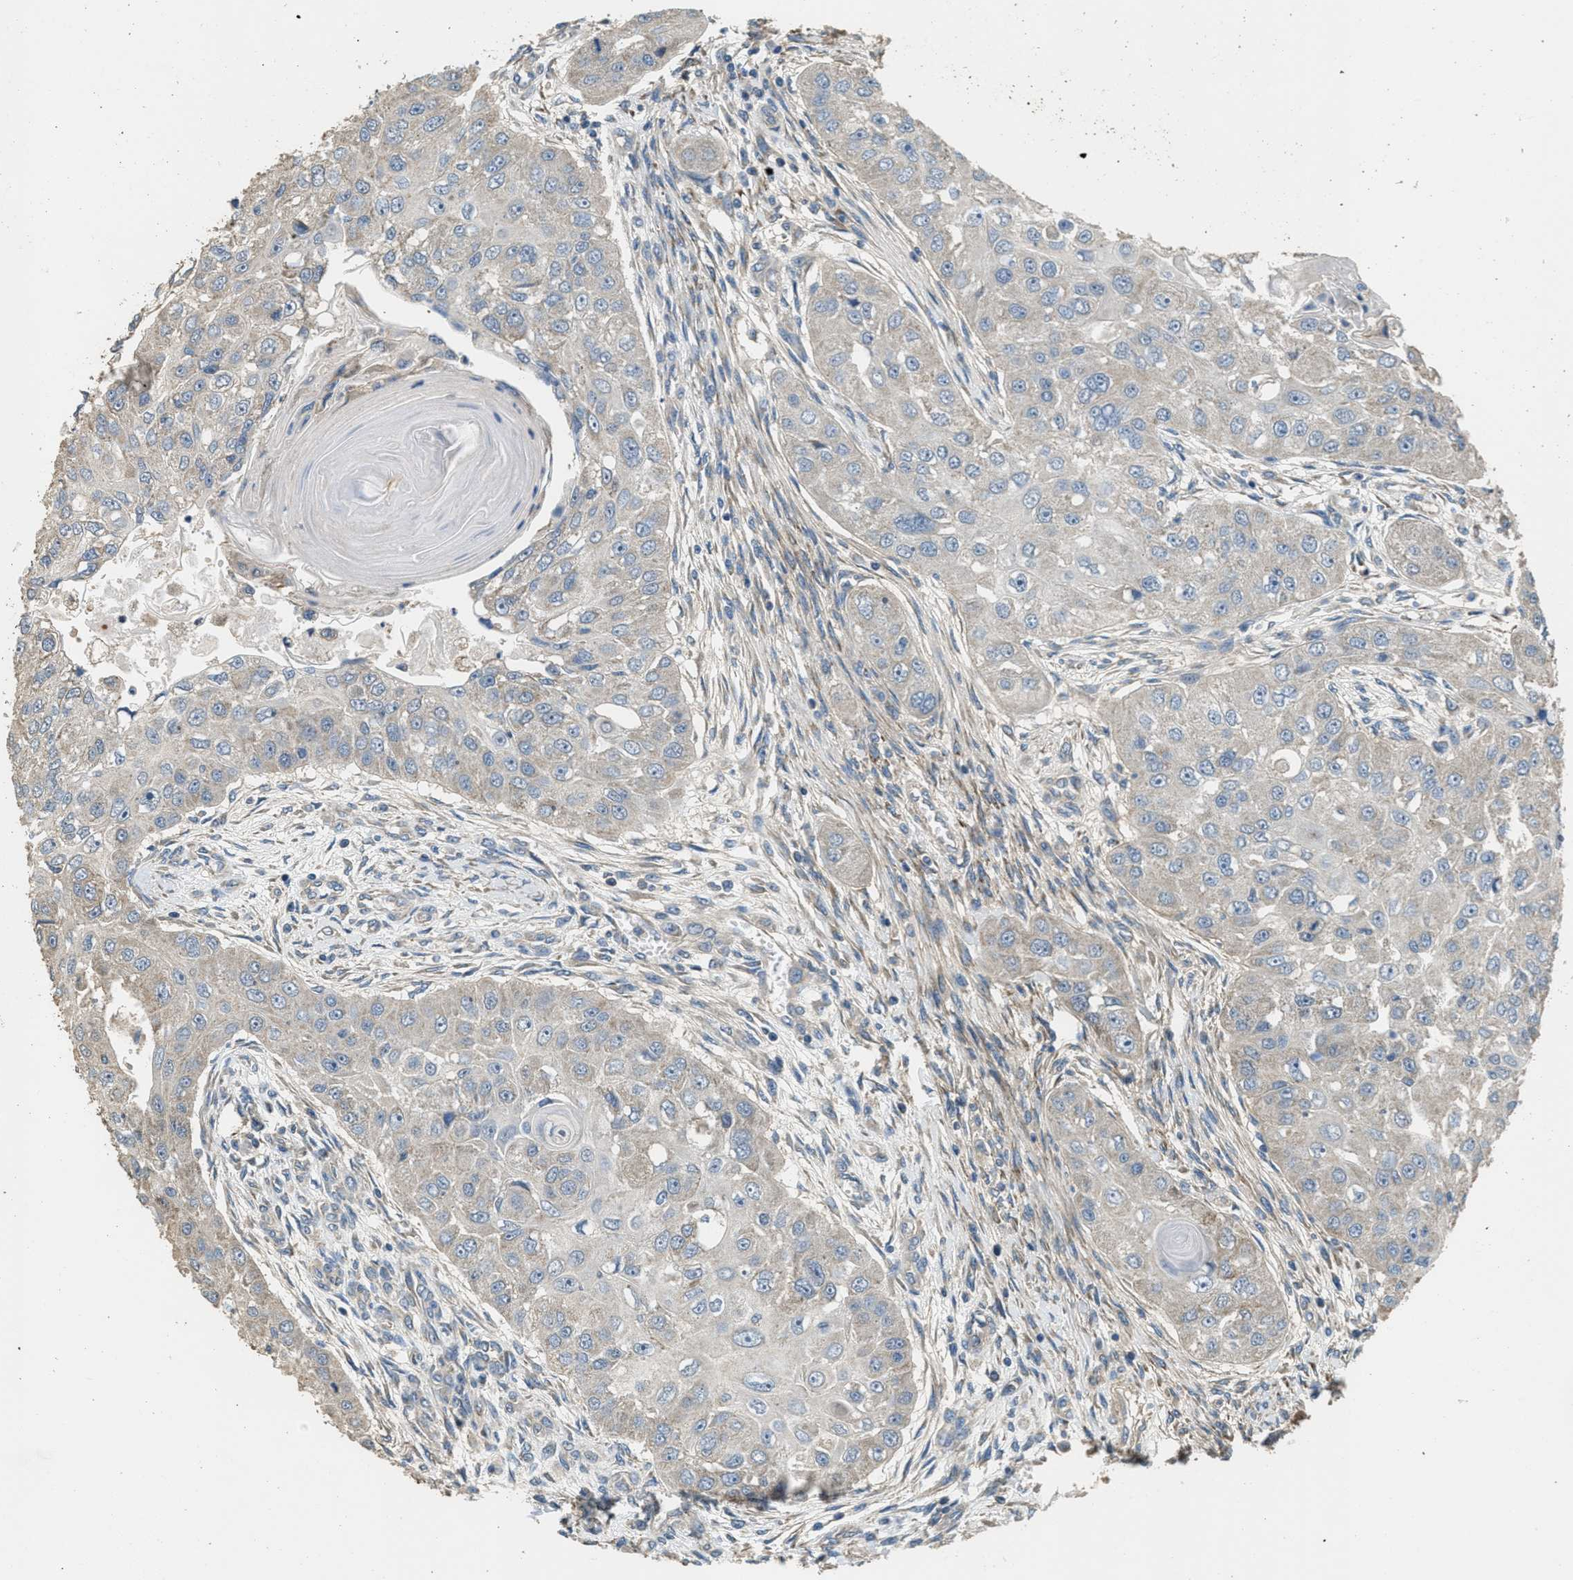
{"staining": {"intensity": "negative", "quantity": "none", "location": "none"}, "tissue": "head and neck cancer", "cell_type": "Tumor cells", "image_type": "cancer", "snomed": [{"axis": "morphology", "description": "Normal tissue, NOS"}, {"axis": "morphology", "description": "Squamous cell carcinoma, NOS"}, {"axis": "topography", "description": "Skeletal muscle"}, {"axis": "topography", "description": "Head-Neck"}], "caption": "This is an immunohistochemistry photomicrograph of human head and neck squamous cell carcinoma. There is no staining in tumor cells.", "gene": "THBS2", "patient": {"sex": "male", "age": 51}}